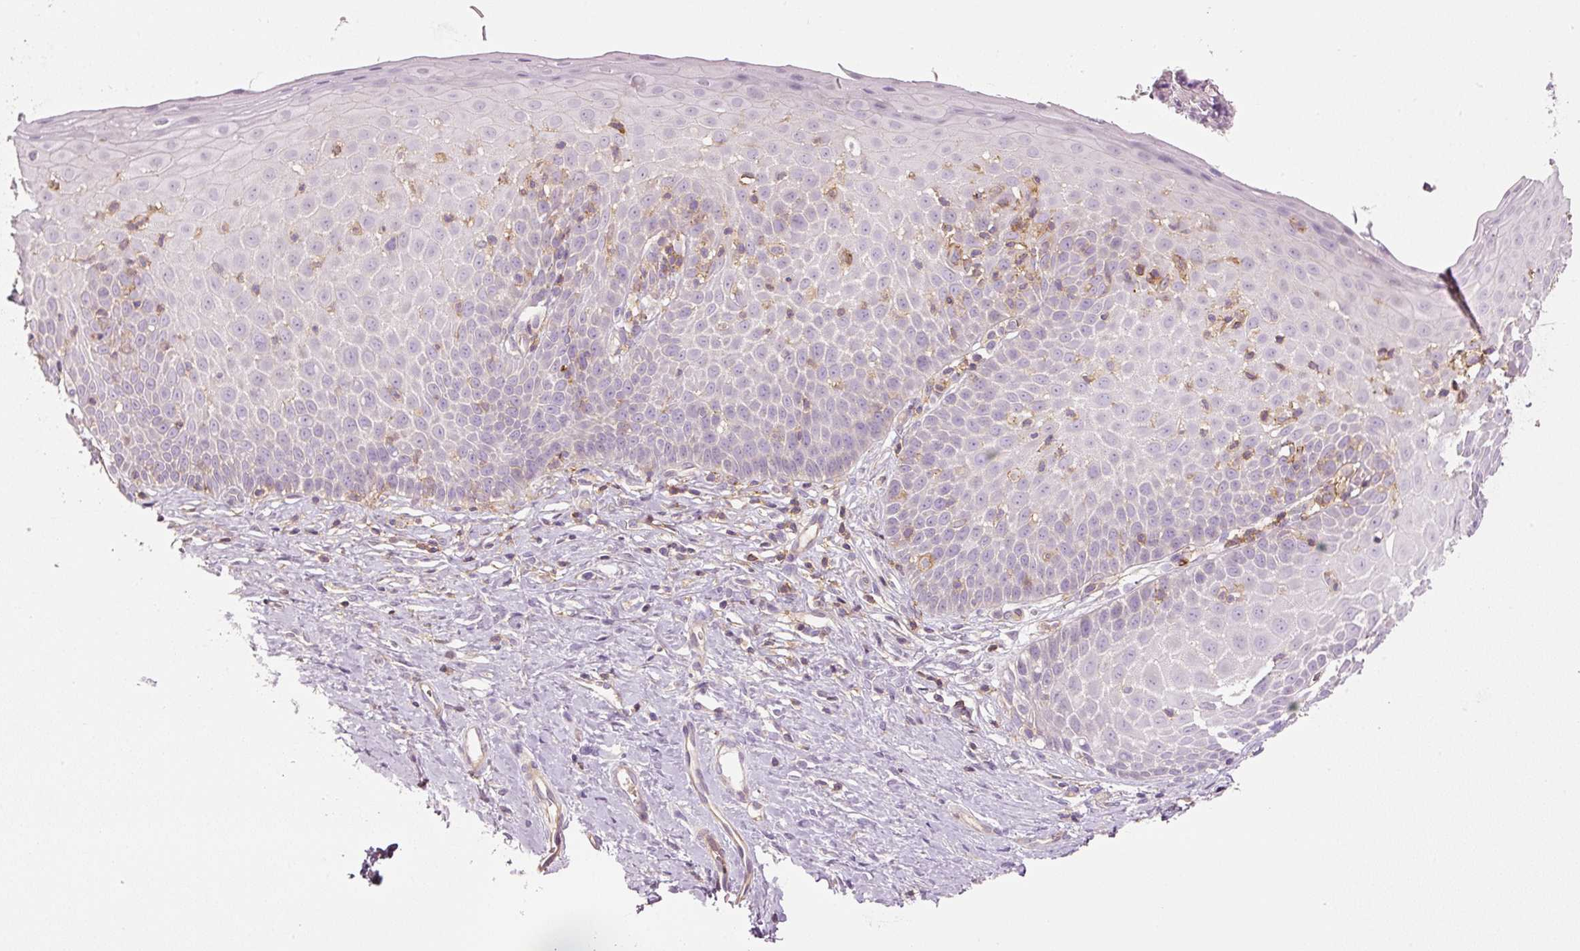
{"staining": {"intensity": "negative", "quantity": "none", "location": "none"}, "tissue": "cervix", "cell_type": "Glandular cells", "image_type": "normal", "snomed": [{"axis": "morphology", "description": "Normal tissue, NOS"}, {"axis": "topography", "description": "Cervix"}], "caption": "An IHC image of benign cervix is shown. There is no staining in glandular cells of cervix.", "gene": "SIPA1", "patient": {"sex": "female", "age": 36}}